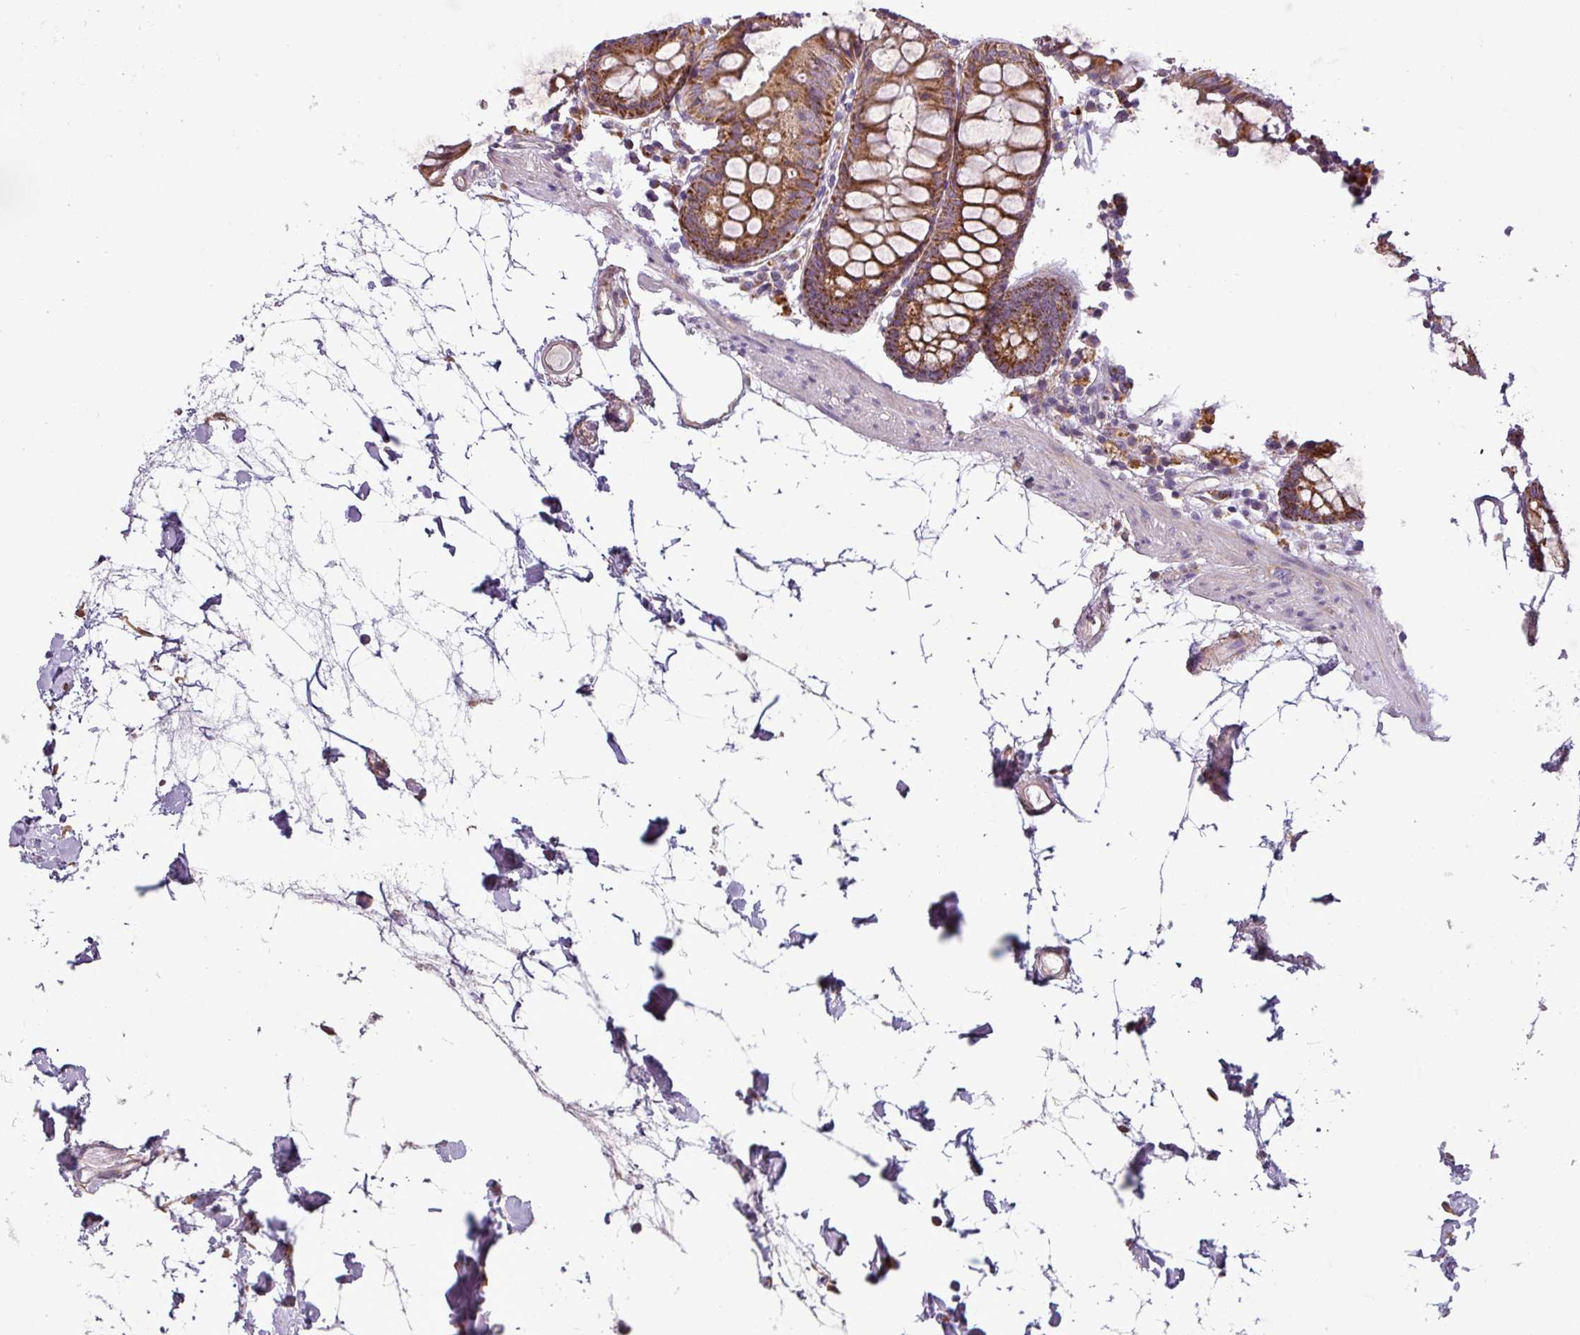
{"staining": {"intensity": "moderate", "quantity": ">75%", "location": "cytoplasmic/membranous"}, "tissue": "colon", "cell_type": "Endothelial cells", "image_type": "normal", "snomed": [{"axis": "morphology", "description": "Normal tissue, NOS"}, {"axis": "topography", "description": "Colon"}], "caption": "An image of colon stained for a protein shows moderate cytoplasmic/membranous brown staining in endothelial cells. (Stains: DAB (3,3'-diaminobenzidine) in brown, nuclei in blue, Microscopy: brightfield microscopy at high magnification).", "gene": "PNMA6A", "patient": {"sex": "female", "age": 84}}